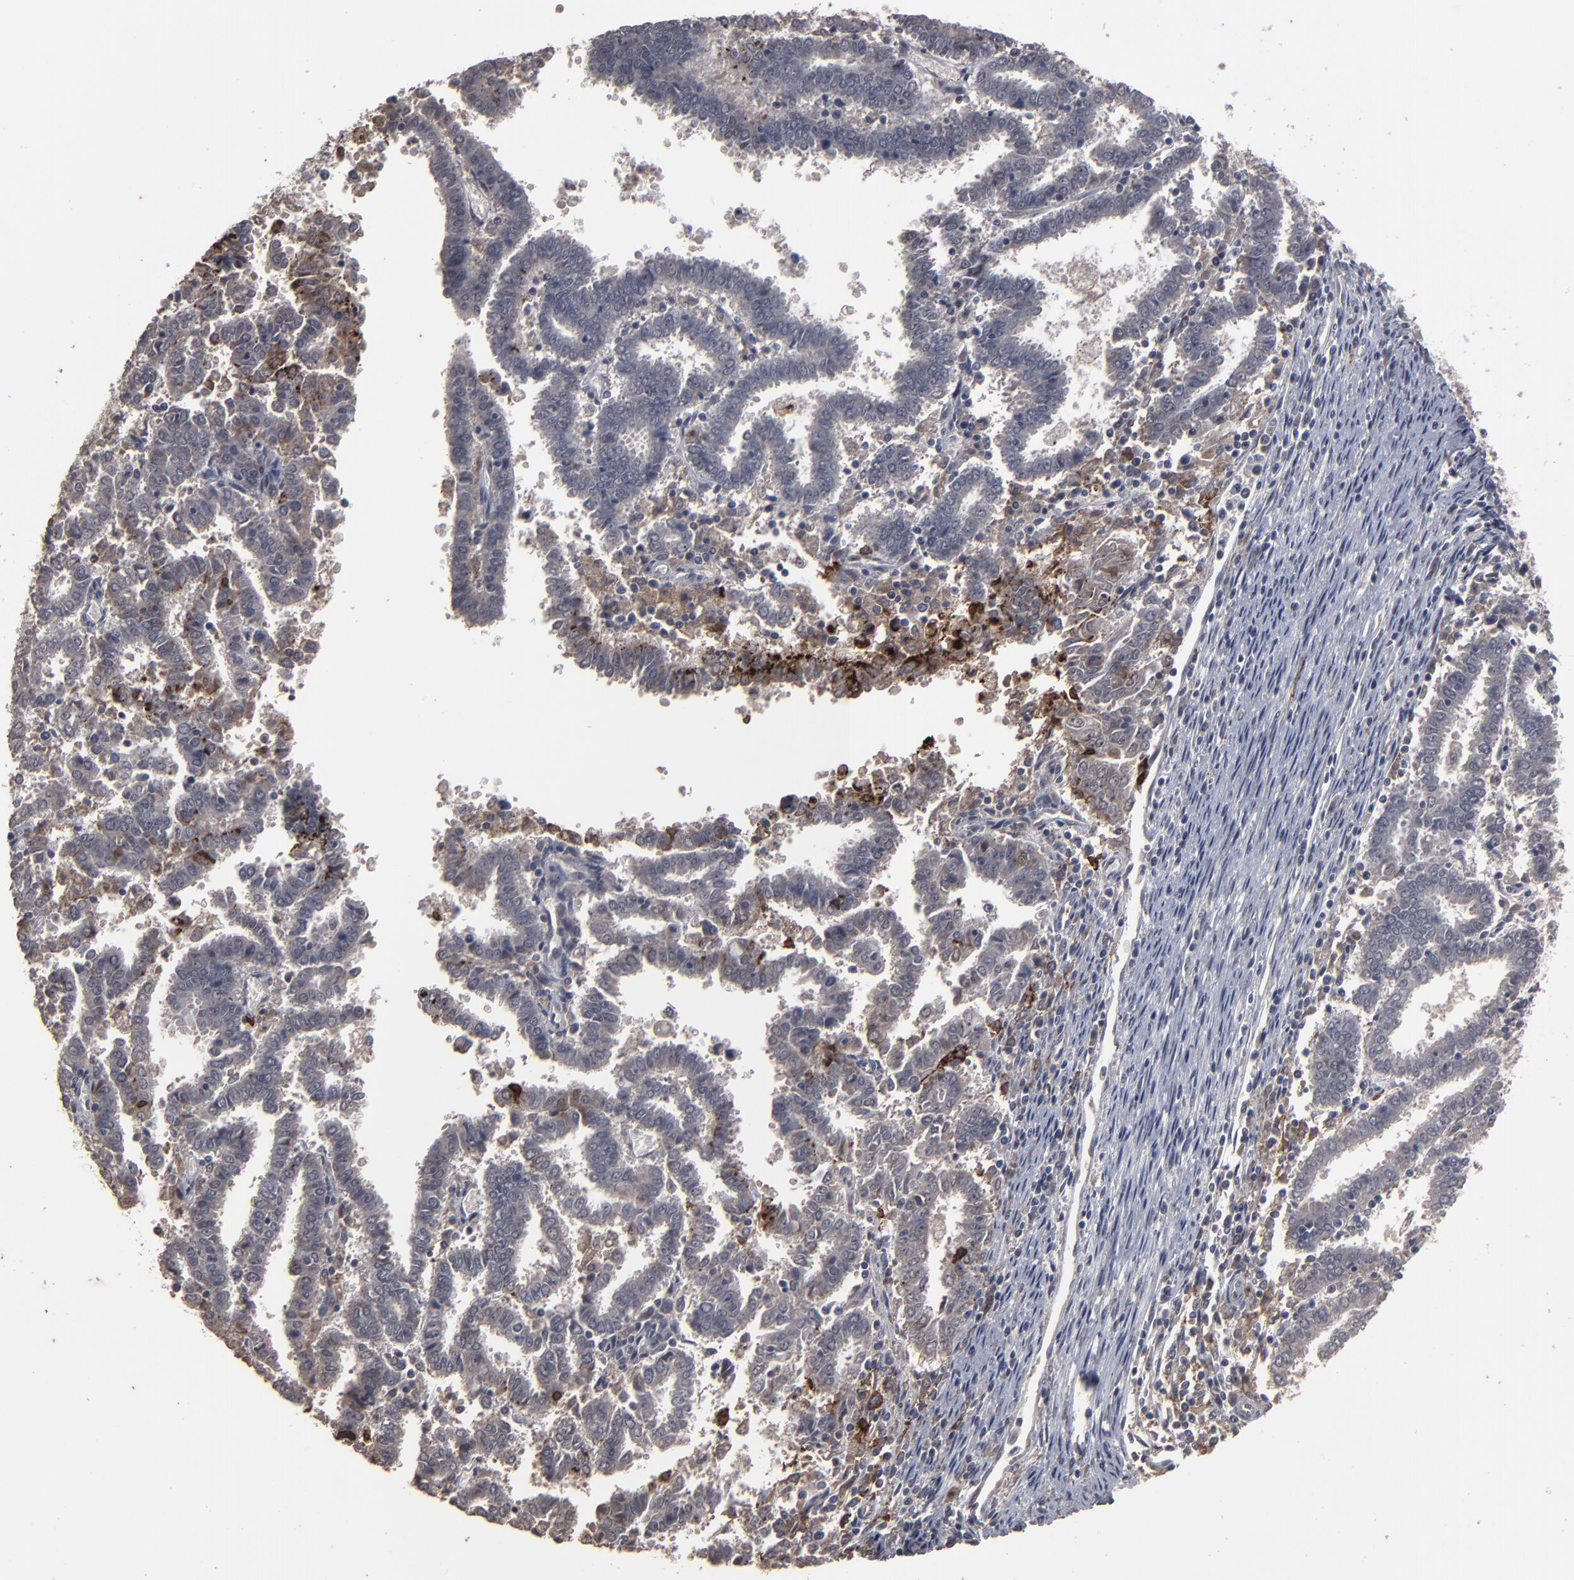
{"staining": {"intensity": "weak", "quantity": "25%-75%", "location": "cytoplasmic/membranous,nuclear"}, "tissue": "endometrial cancer", "cell_type": "Tumor cells", "image_type": "cancer", "snomed": [{"axis": "morphology", "description": "Adenocarcinoma, NOS"}, {"axis": "topography", "description": "Uterus"}], "caption": "Endometrial cancer (adenocarcinoma) tissue shows weak cytoplasmic/membranous and nuclear staining in approximately 25%-75% of tumor cells (Brightfield microscopy of DAB IHC at high magnification).", "gene": "SLC22A17", "patient": {"sex": "female", "age": 83}}